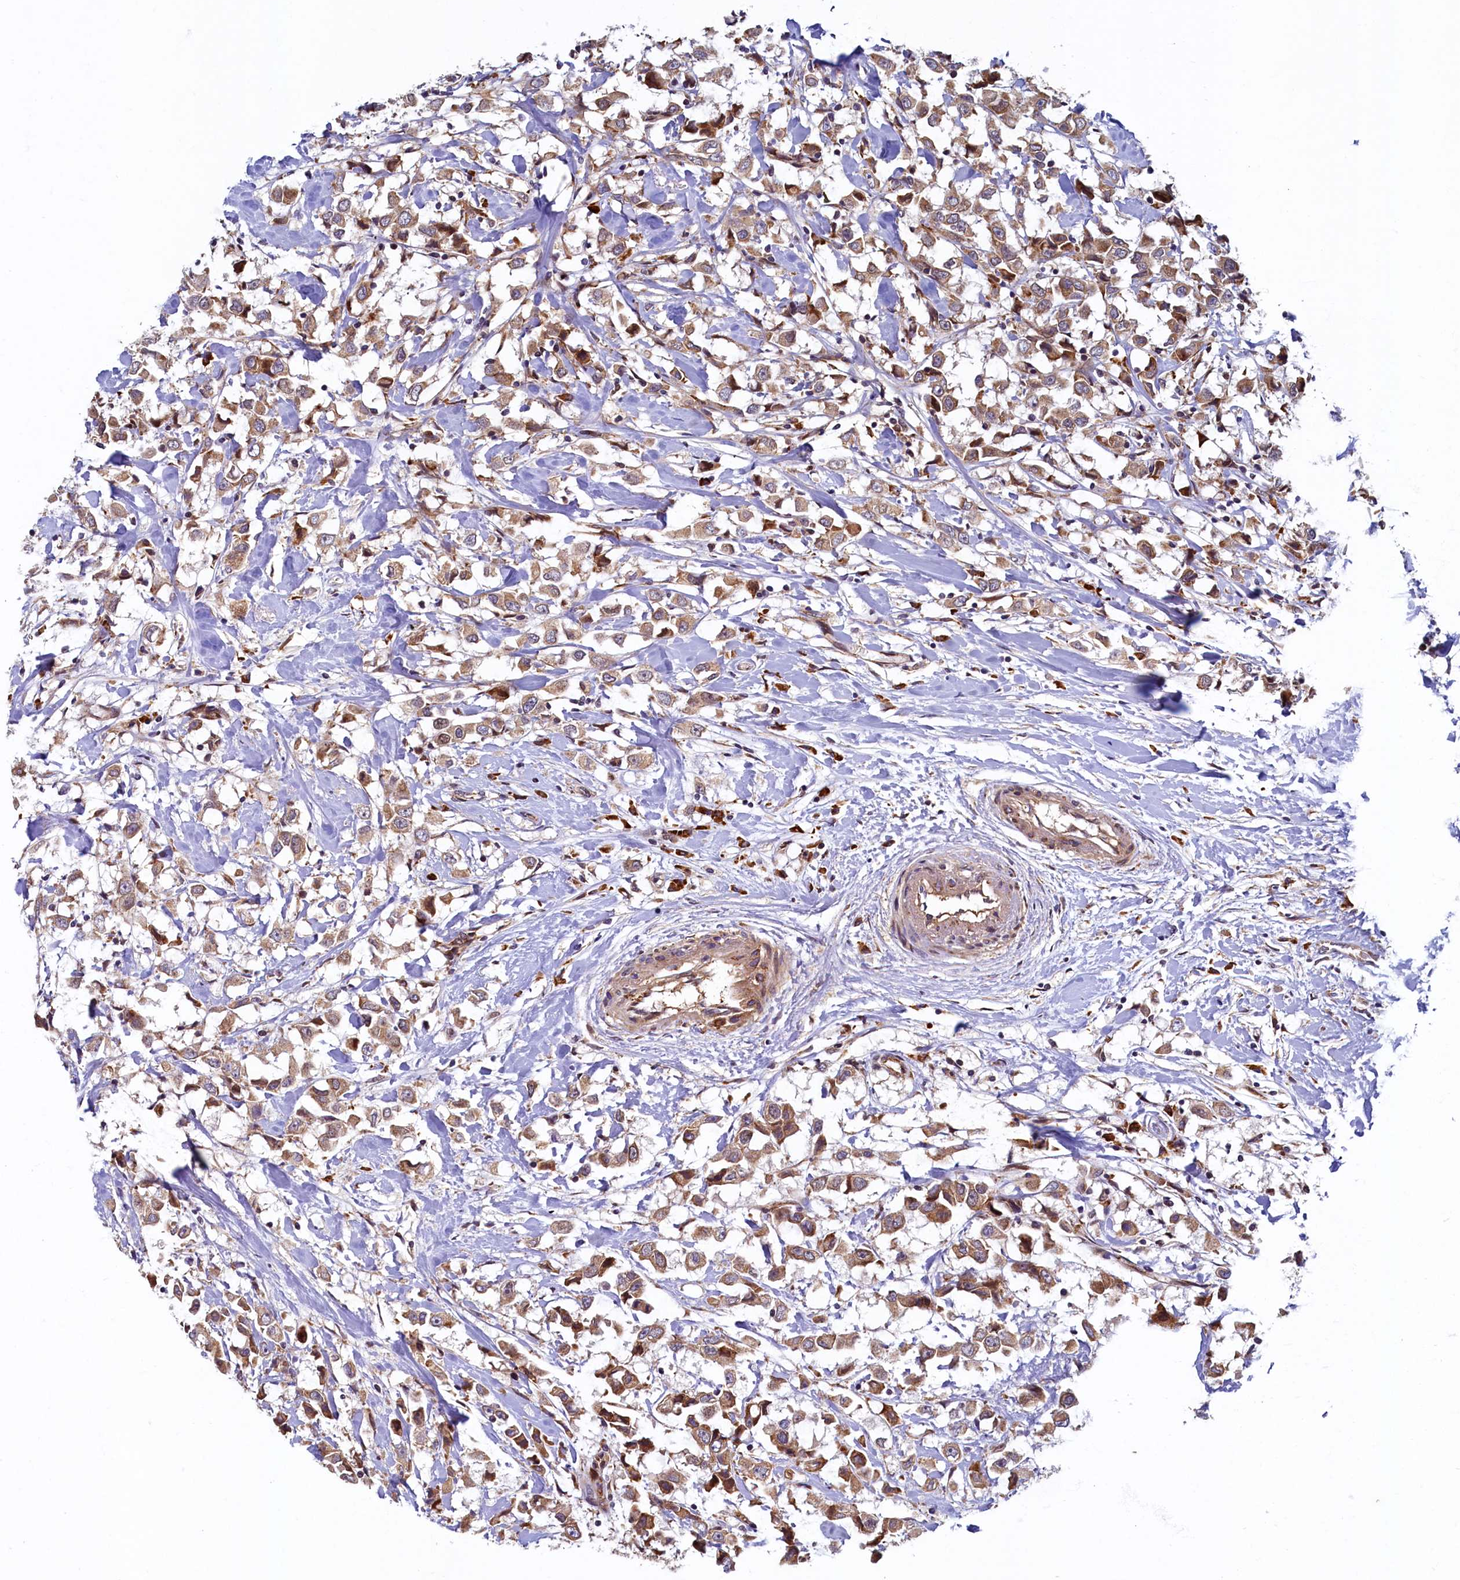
{"staining": {"intensity": "moderate", "quantity": ">75%", "location": "cytoplasmic/membranous"}, "tissue": "breast cancer", "cell_type": "Tumor cells", "image_type": "cancer", "snomed": [{"axis": "morphology", "description": "Duct carcinoma"}, {"axis": "topography", "description": "Breast"}], "caption": "Protein expression analysis of human breast infiltrating ductal carcinoma reveals moderate cytoplasmic/membranous expression in about >75% of tumor cells. The staining was performed using DAB (3,3'-diaminobenzidine) to visualize the protein expression in brown, while the nuclei were stained in blue with hematoxylin (Magnification: 20x).", "gene": "SLC16A14", "patient": {"sex": "female", "age": 61}}